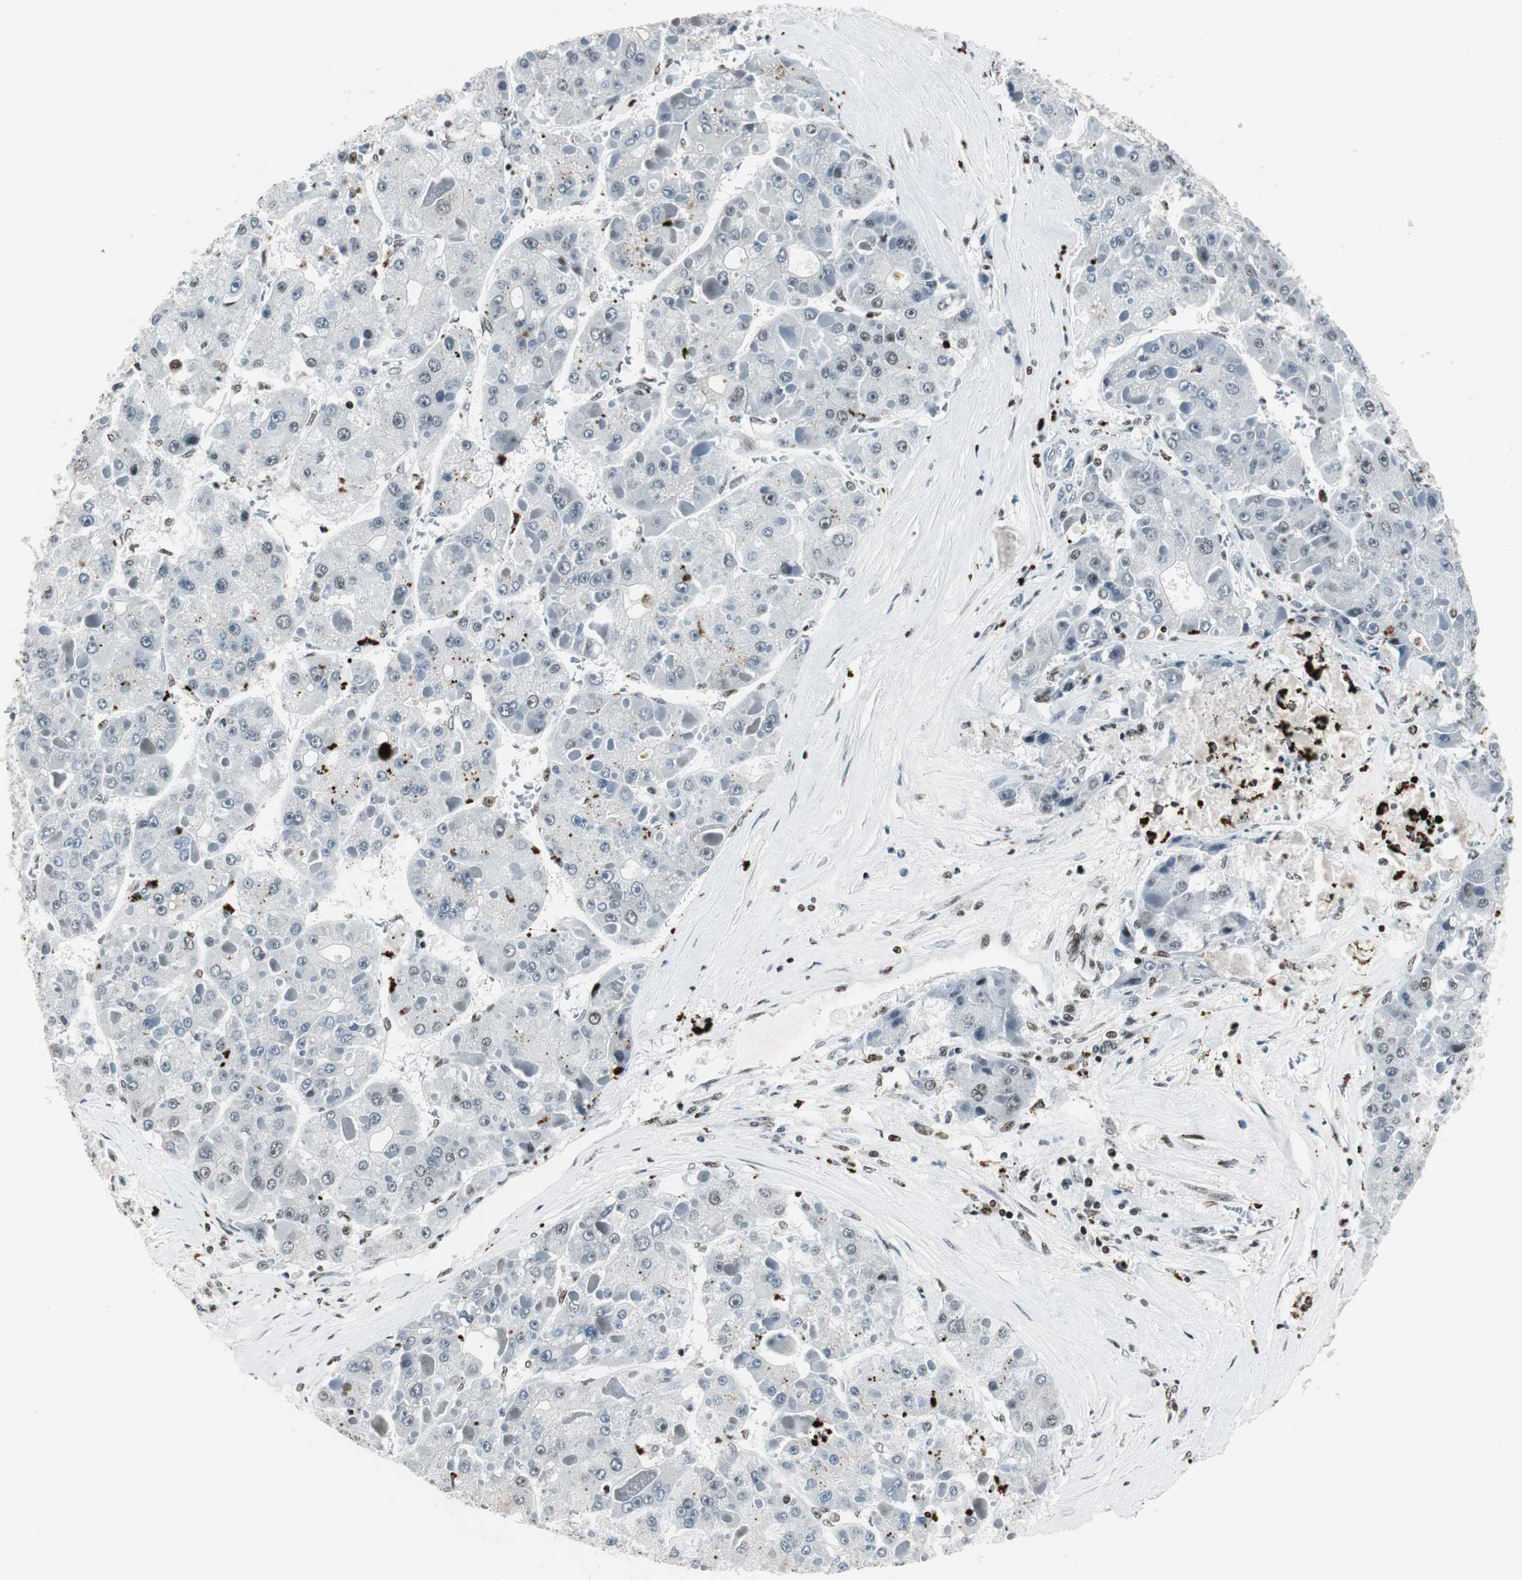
{"staining": {"intensity": "weak", "quantity": "<25%", "location": "nuclear"}, "tissue": "liver cancer", "cell_type": "Tumor cells", "image_type": "cancer", "snomed": [{"axis": "morphology", "description": "Carcinoma, Hepatocellular, NOS"}, {"axis": "topography", "description": "Liver"}], "caption": "Image shows no significant protein positivity in tumor cells of liver cancer (hepatocellular carcinoma).", "gene": "RBBP4", "patient": {"sex": "female", "age": 73}}